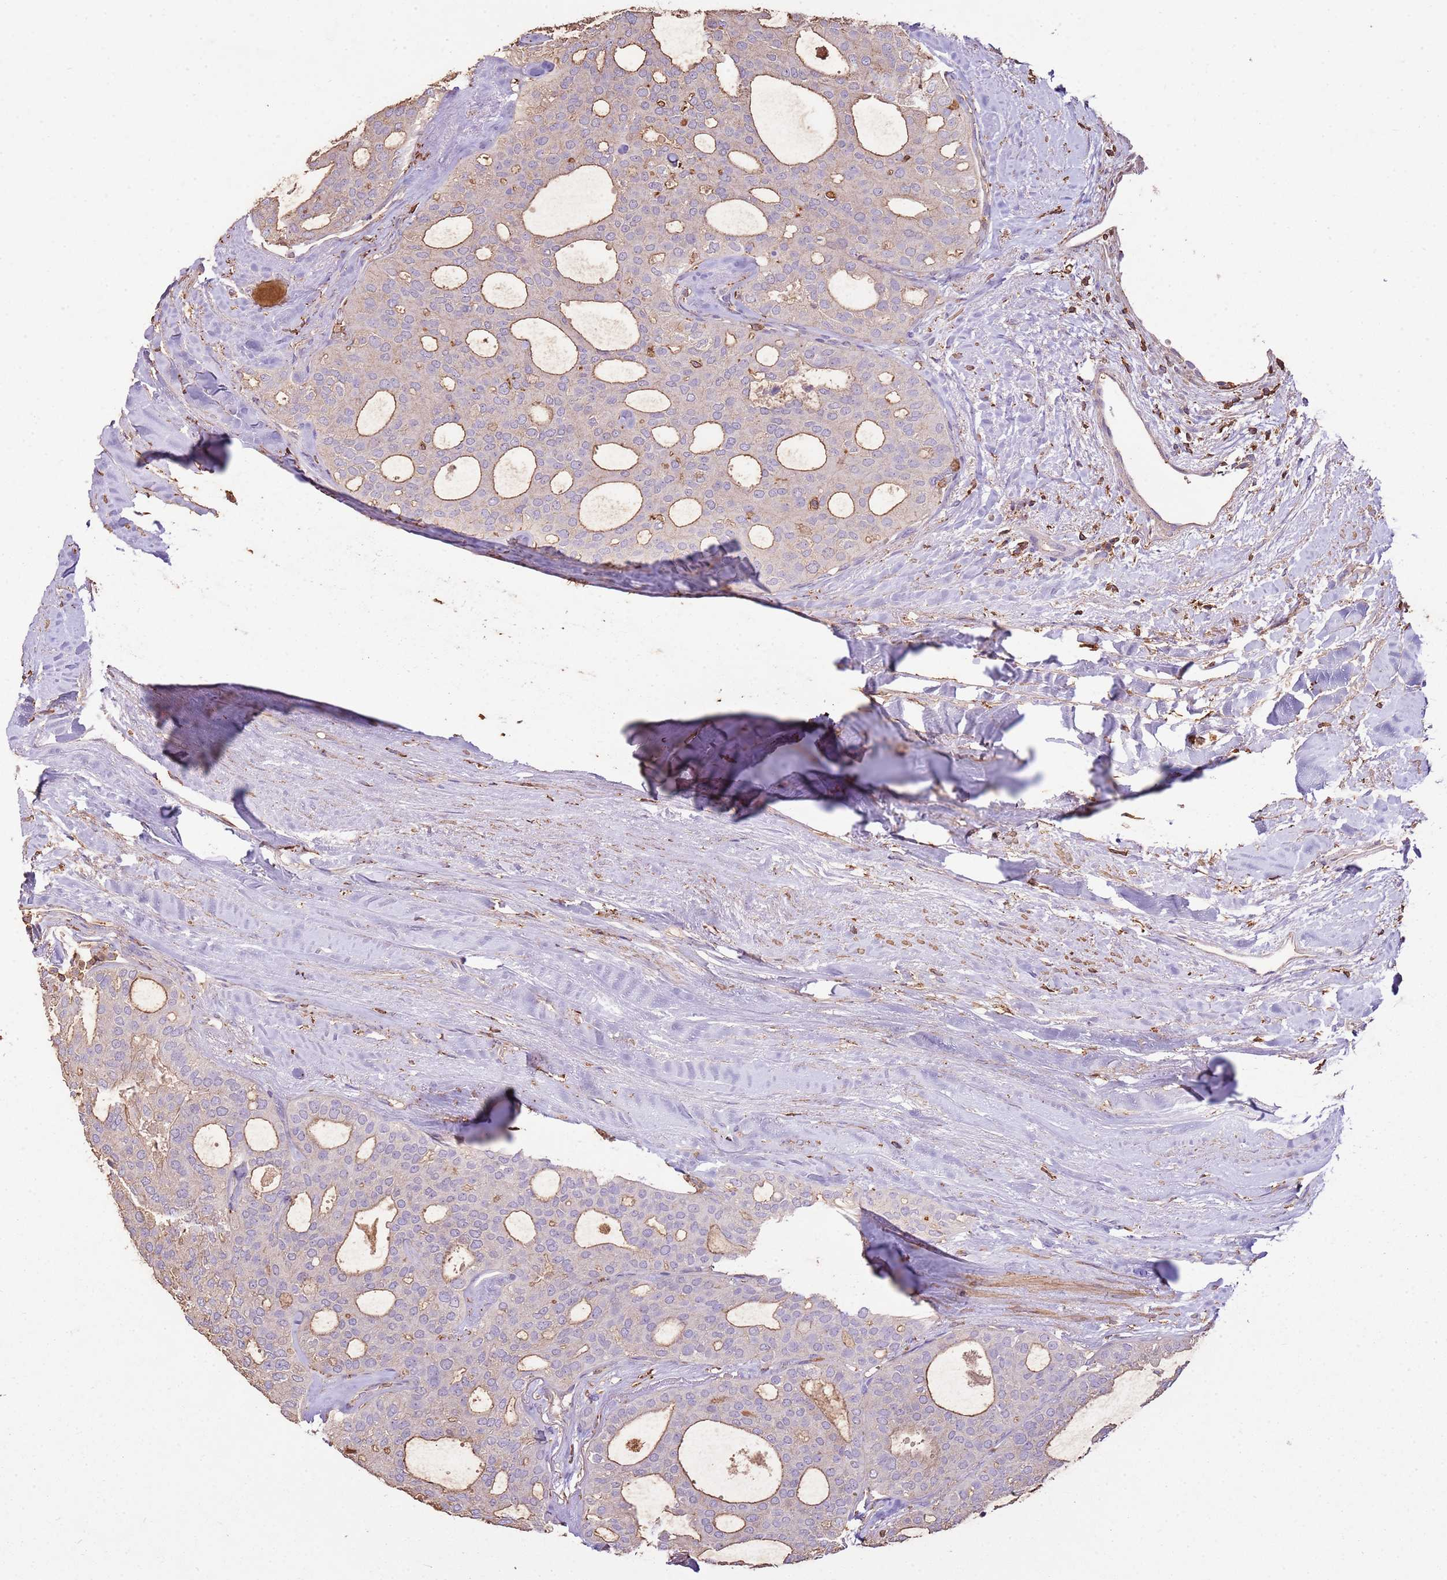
{"staining": {"intensity": "moderate", "quantity": "<25%", "location": "cytoplasmic/membranous"}, "tissue": "thyroid cancer", "cell_type": "Tumor cells", "image_type": "cancer", "snomed": [{"axis": "morphology", "description": "Follicular adenoma carcinoma, NOS"}, {"axis": "topography", "description": "Thyroid gland"}], "caption": "Moderate cytoplasmic/membranous protein staining is identified in approximately <25% of tumor cells in thyroid cancer (follicular adenoma carcinoma).", "gene": "ARL10", "patient": {"sex": "male", "age": 75}}